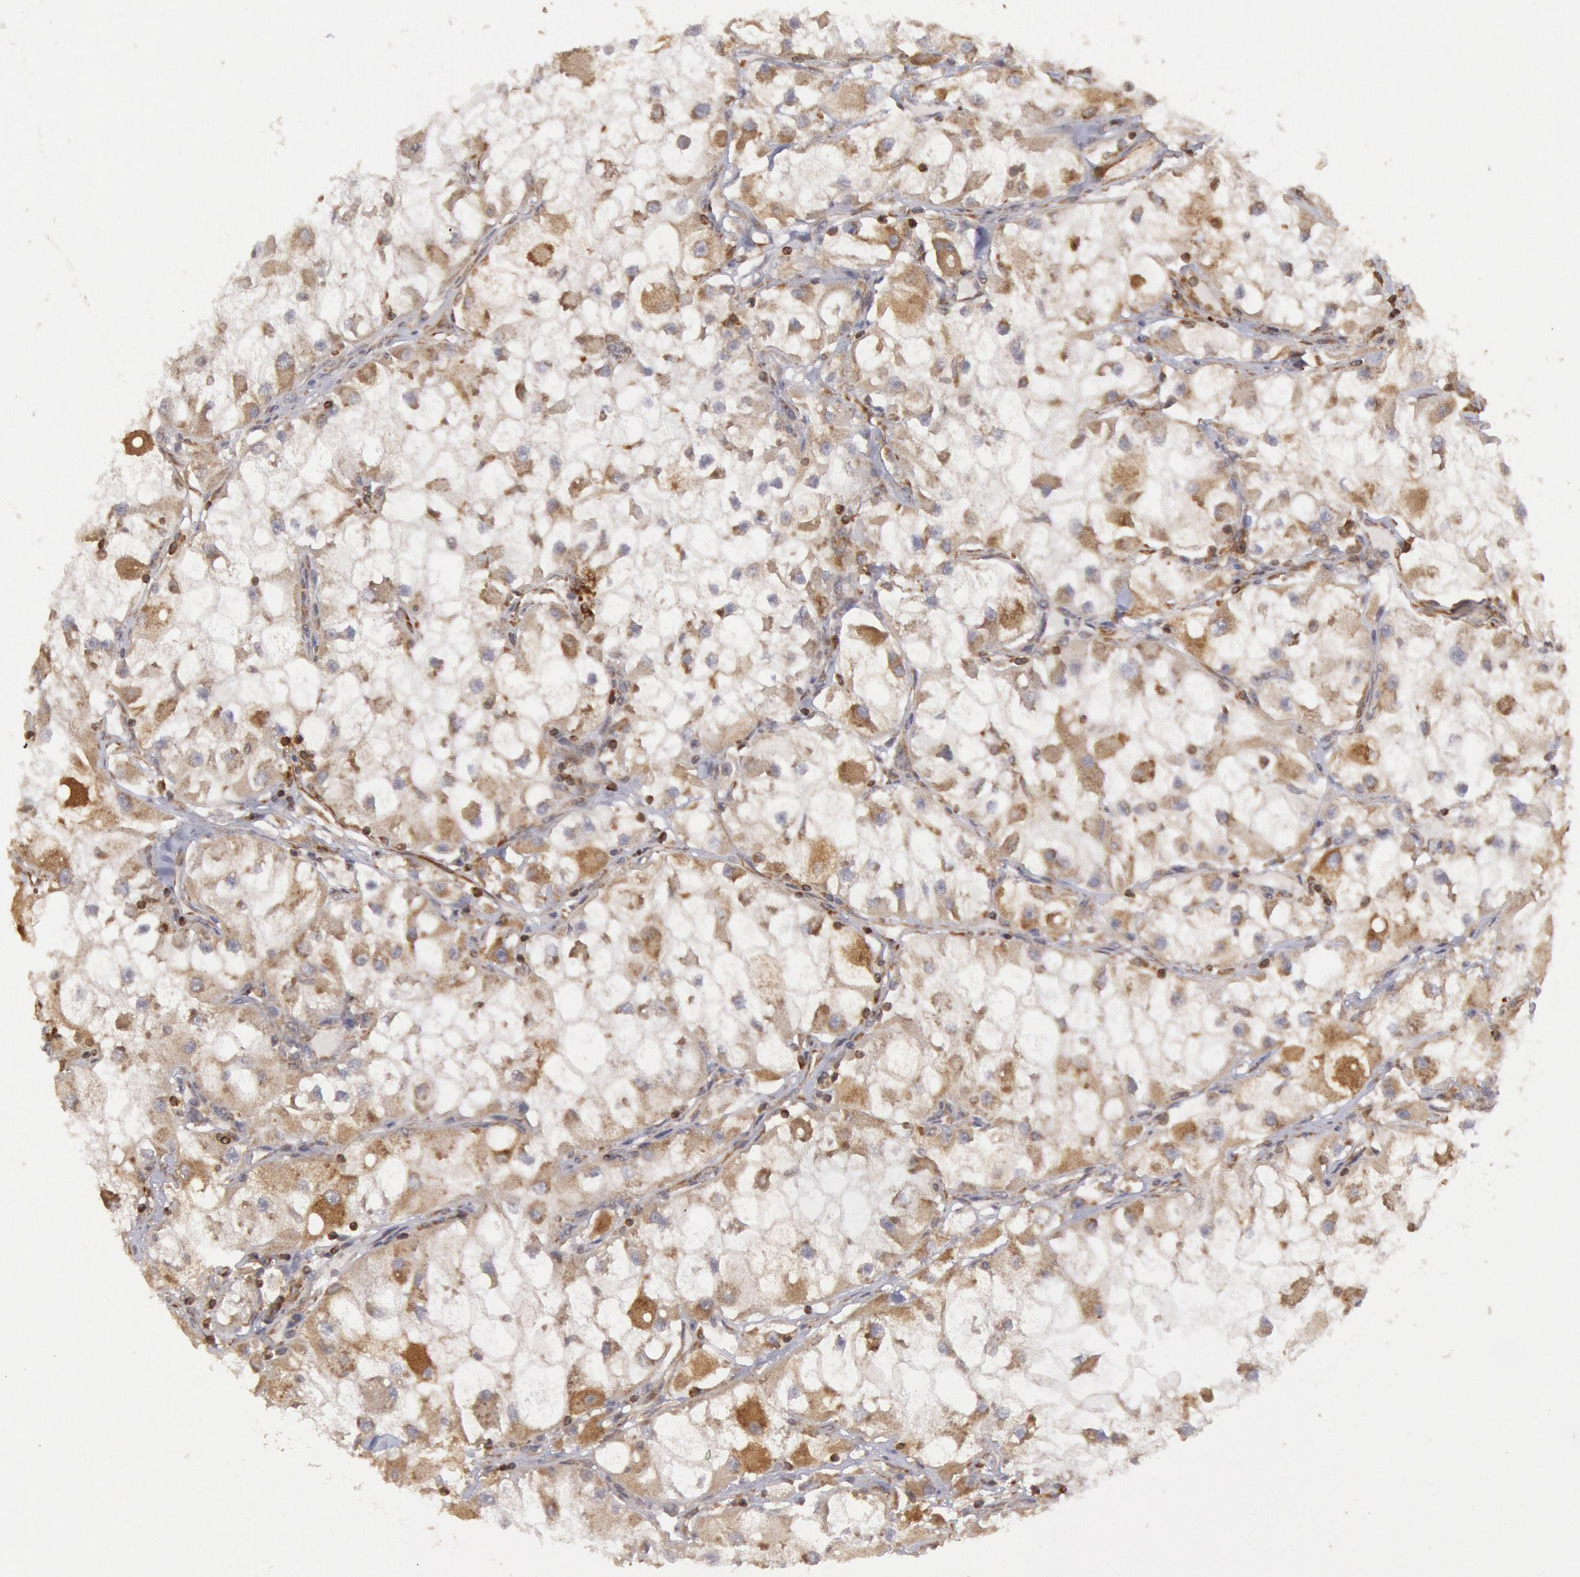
{"staining": {"intensity": "weak", "quantity": "25%-75%", "location": "cytoplasmic/membranous"}, "tissue": "renal cancer", "cell_type": "Tumor cells", "image_type": "cancer", "snomed": [{"axis": "morphology", "description": "Adenocarcinoma, NOS"}, {"axis": "topography", "description": "Kidney"}], "caption": "Protein expression analysis of adenocarcinoma (renal) shows weak cytoplasmic/membranous staining in about 25%-75% of tumor cells.", "gene": "TAP2", "patient": {"sex": "female", "age": 73}}